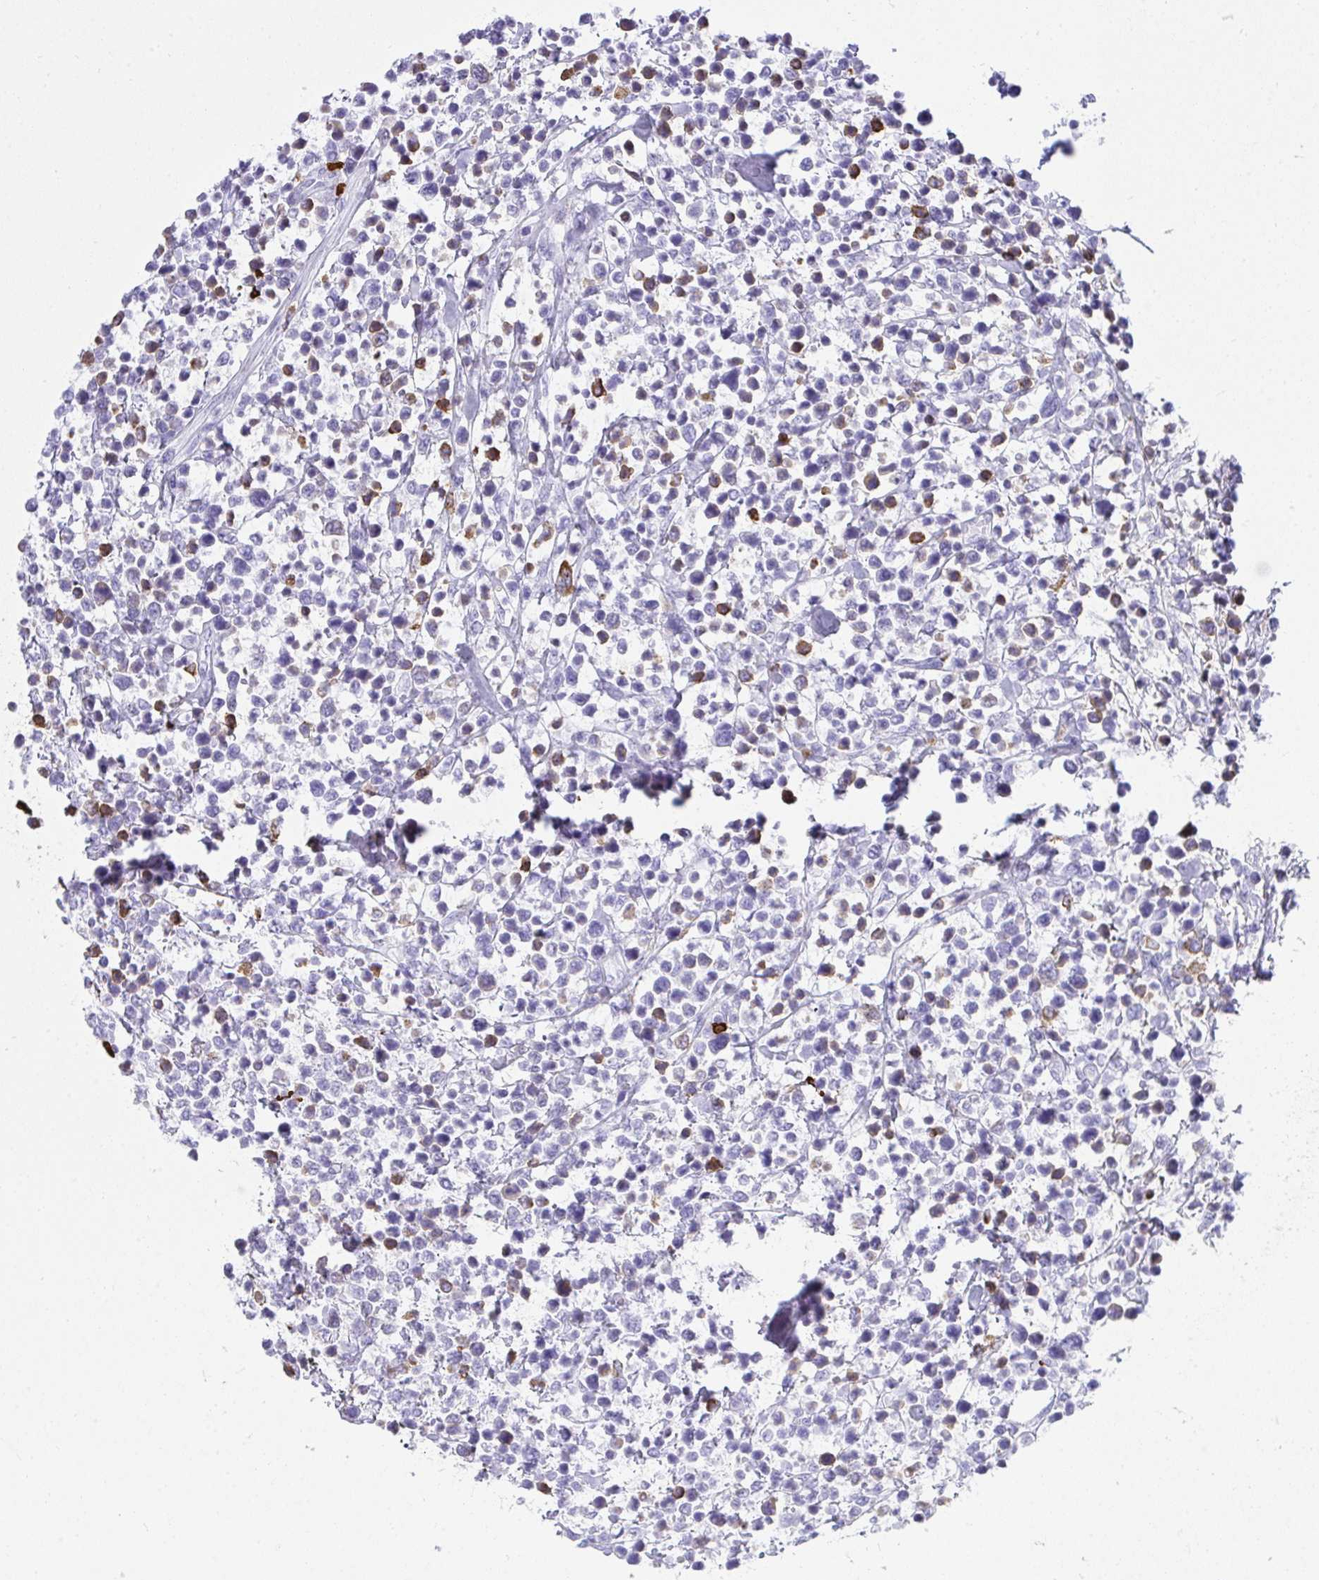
{"staining": {"intensity": "moderate", "quantity": "<25%", "location": "cytoplasmic/membranous"}, "tissue": "lymphoma", "cell_type": "Tumor cells", "image_type": "cancer", "snomed": [{"axis": "morphology", "description": "Malignant lymphoma, non-Hodgkin's type, High grade"}, {"axis": "topography", "description": "Soft tissue"}], "caption": "Lymphoma stained with immunohistochemistry (IHC) demonstrates moderate cytoplasmic/membranous staining in about <25% of tumor cells.", "gene": "CDADC1", "patient": {"sex": "female", "age": 56}}